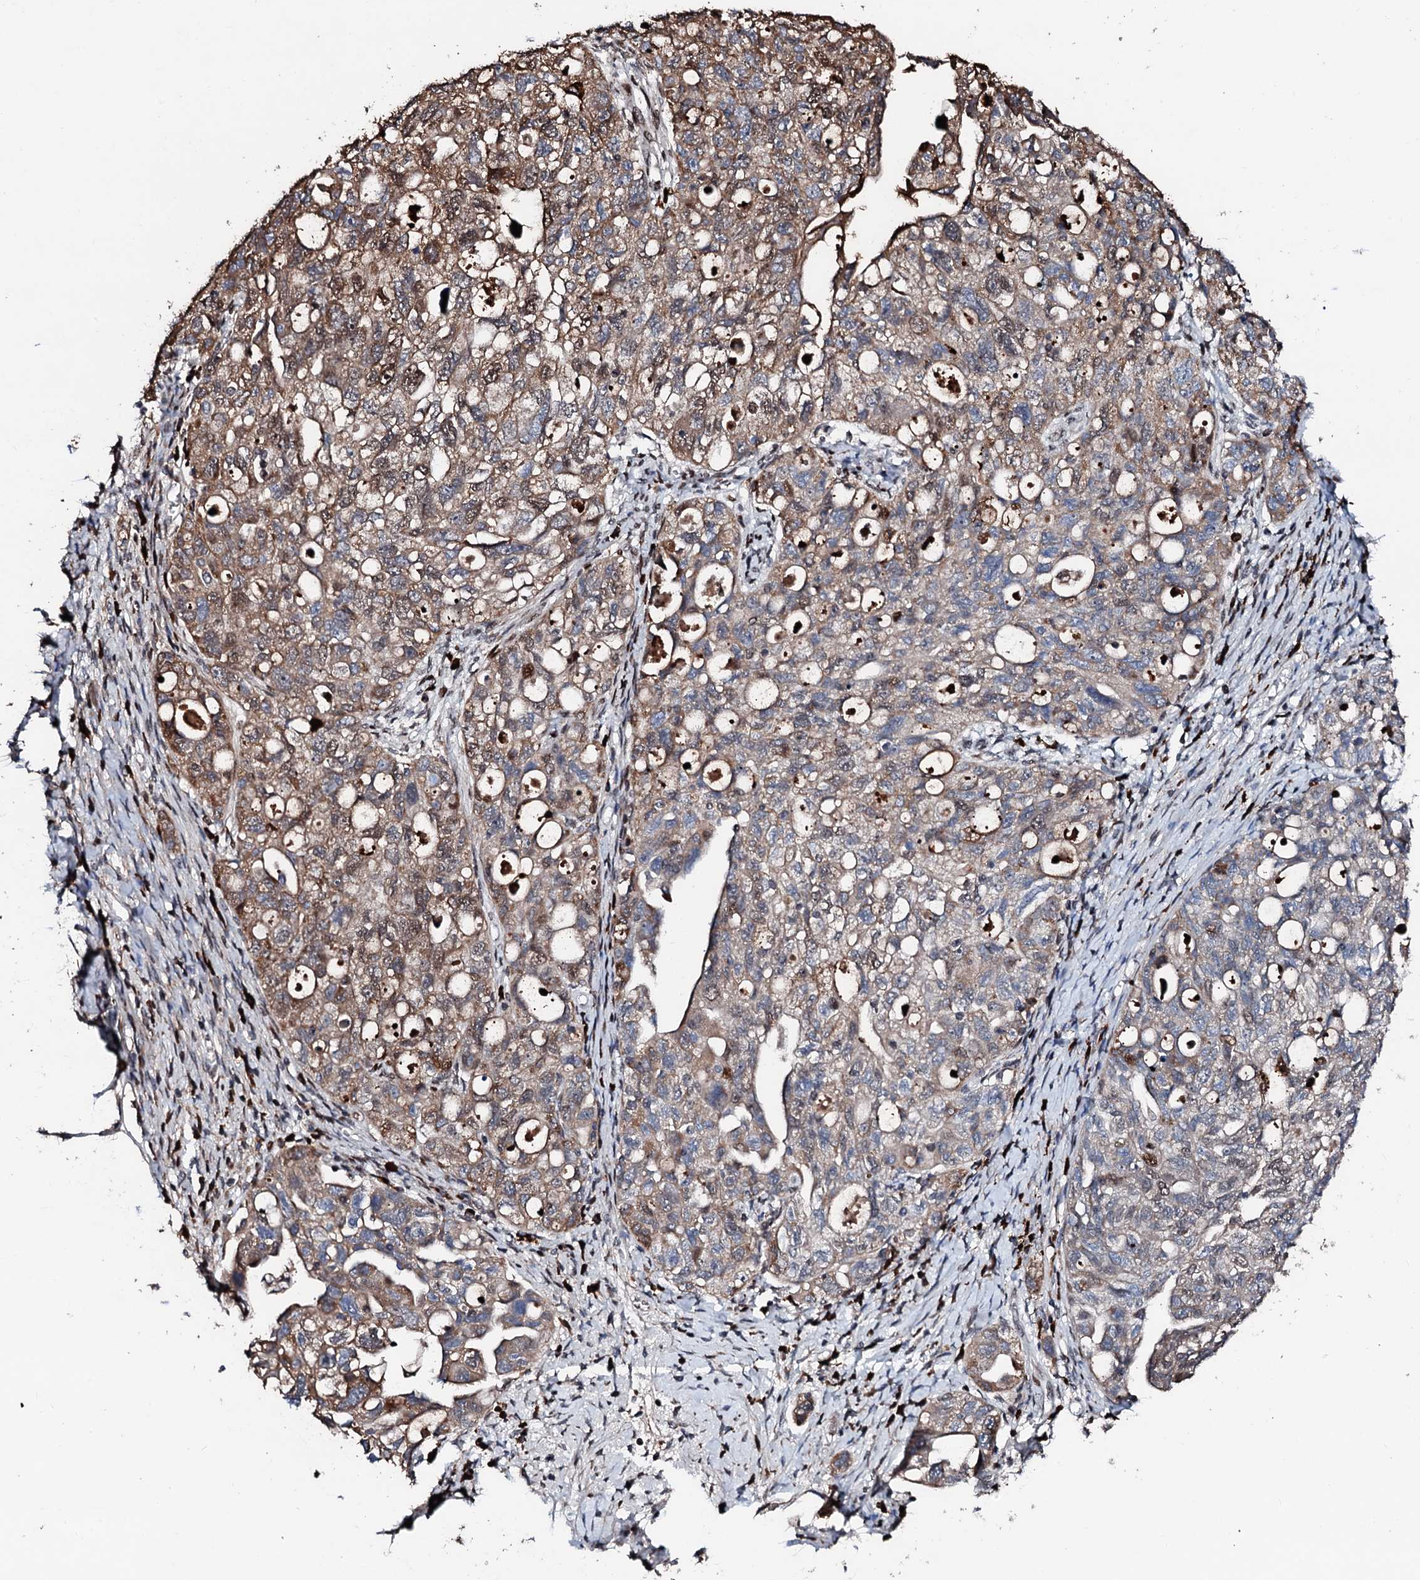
{"staining": {"intensity": "moderate", "quantity": "25%-75%", "location": "cytoplasmic/membranous,nuclear"}, "tissue": "ovarian cancer", "cell_type": "Tumor cells", "image_type": "cancer", "snomed": [{"axis": "morphology", "description": "Carcinoma, NOS"}, {"axis": "morphology", "description": "Cystadenocarcinoma, serous, NOS"}, {"axis": "topography", "description": "Ovary"}], "caption": "The image reveals staining of ovarian cancer (serous cystadenocarcinoma), revealing moderate cytoplasmic/membranous and nuclear protein positivity (brown color) within tumor cells. (DAB IHC, brown staining for protein, blue staining for nuclei).", "gene": "KIF18A", "patient": {"sex": "female", "age": 69}}